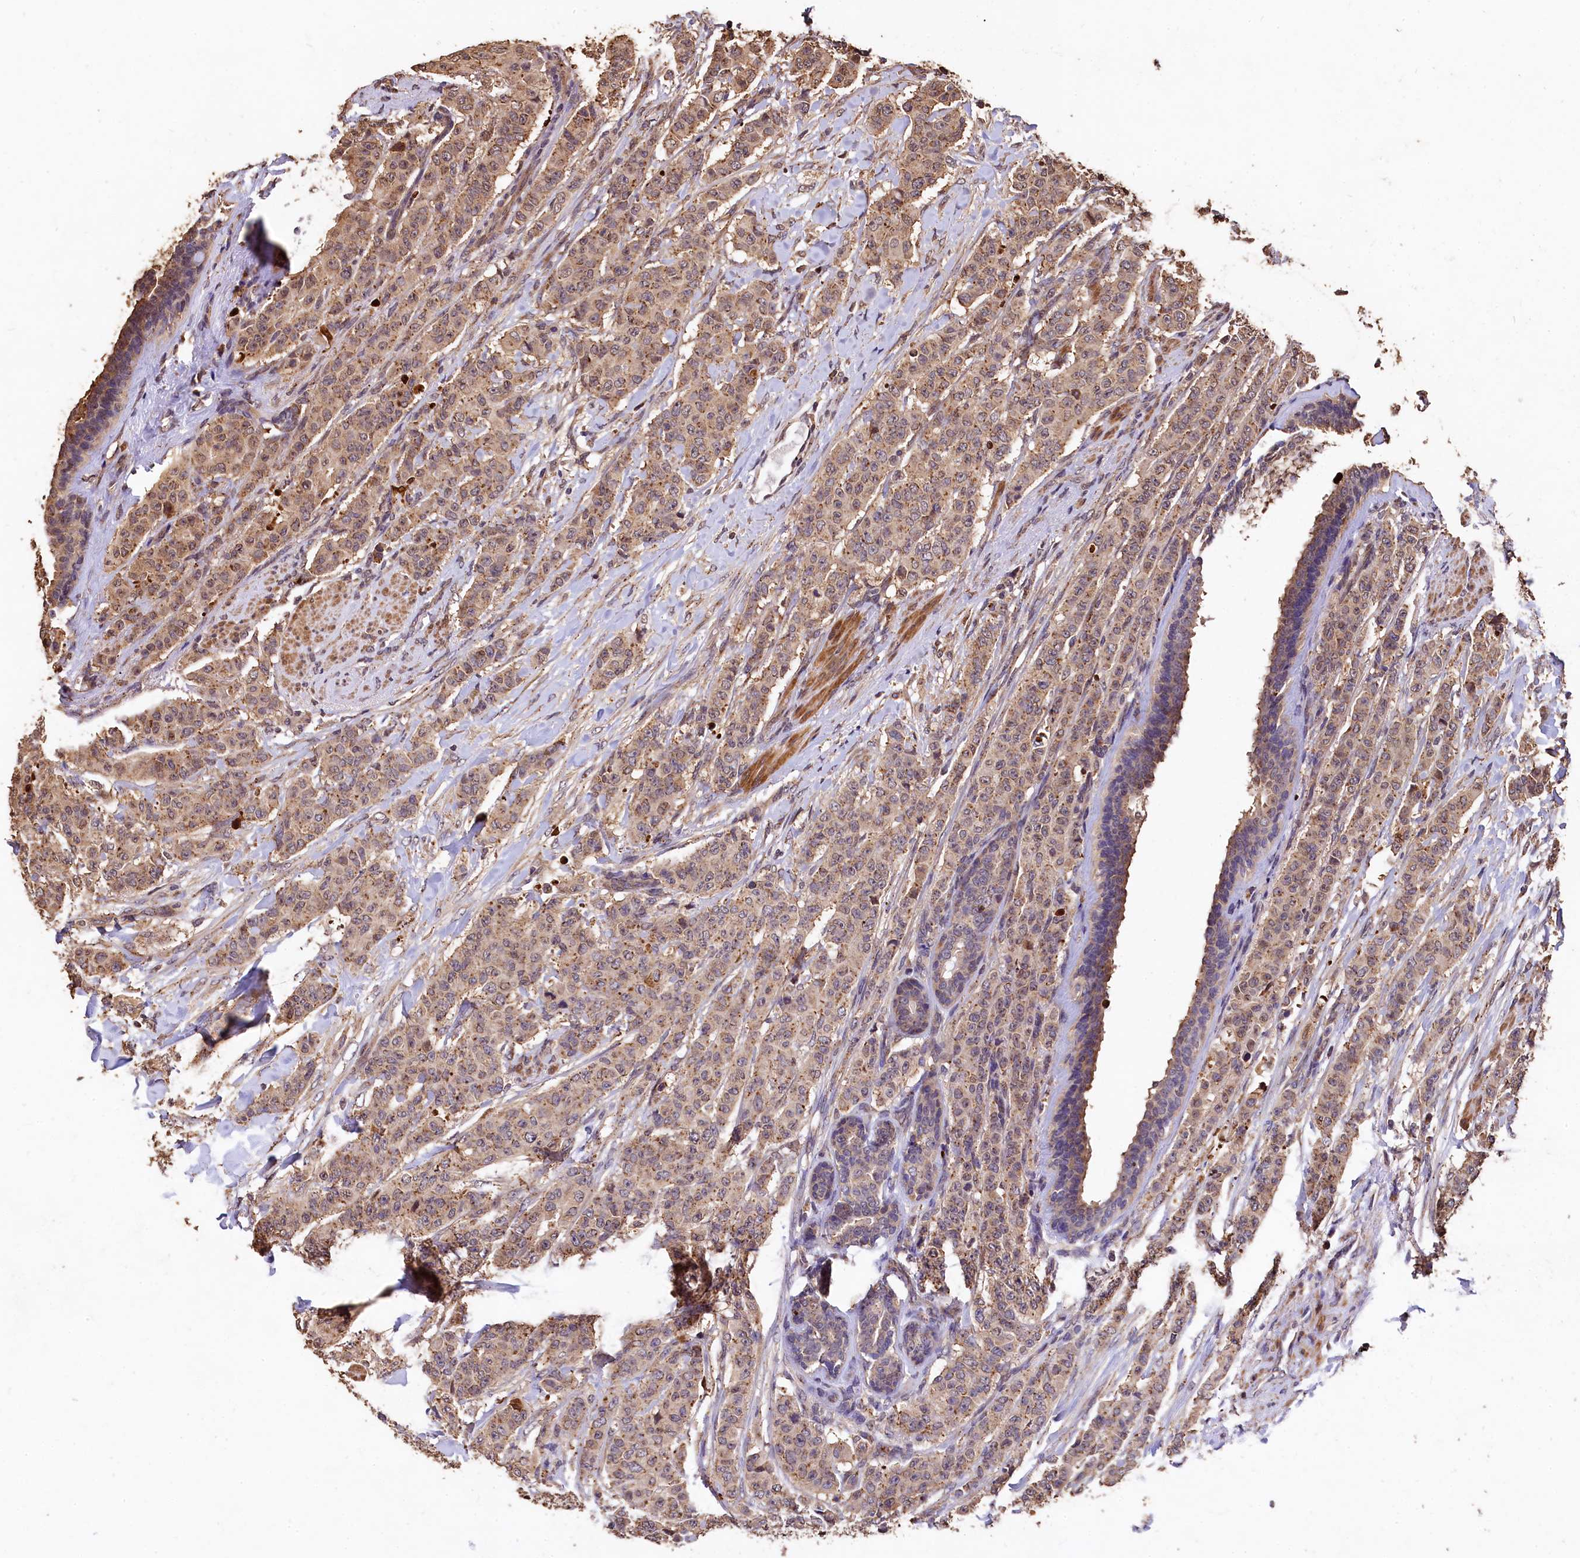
{"staining": {"intensity": "moderate", "quantity": ">75%", "location": "cytoplasmic/membranous"}, "tissue": "breast cancer", "cell_type": "Tumor cells", "image_type": "cancer", "snomed": [{"axis": "morphology", "description": "Duct carcinoma"}, {"axis": "topography", "description": "Breast"}], "caption": "The micrograph displays a brown stain indicating the presence of a protein in the cytoplasmic/membranous of tumor cells in breast infiltrating ductal carcinoma. (brown staining indicates protein expression, while blue staining denotes nuclei).", "gene": "LSM4", "patient": {"sex": "female", "age": 40}}